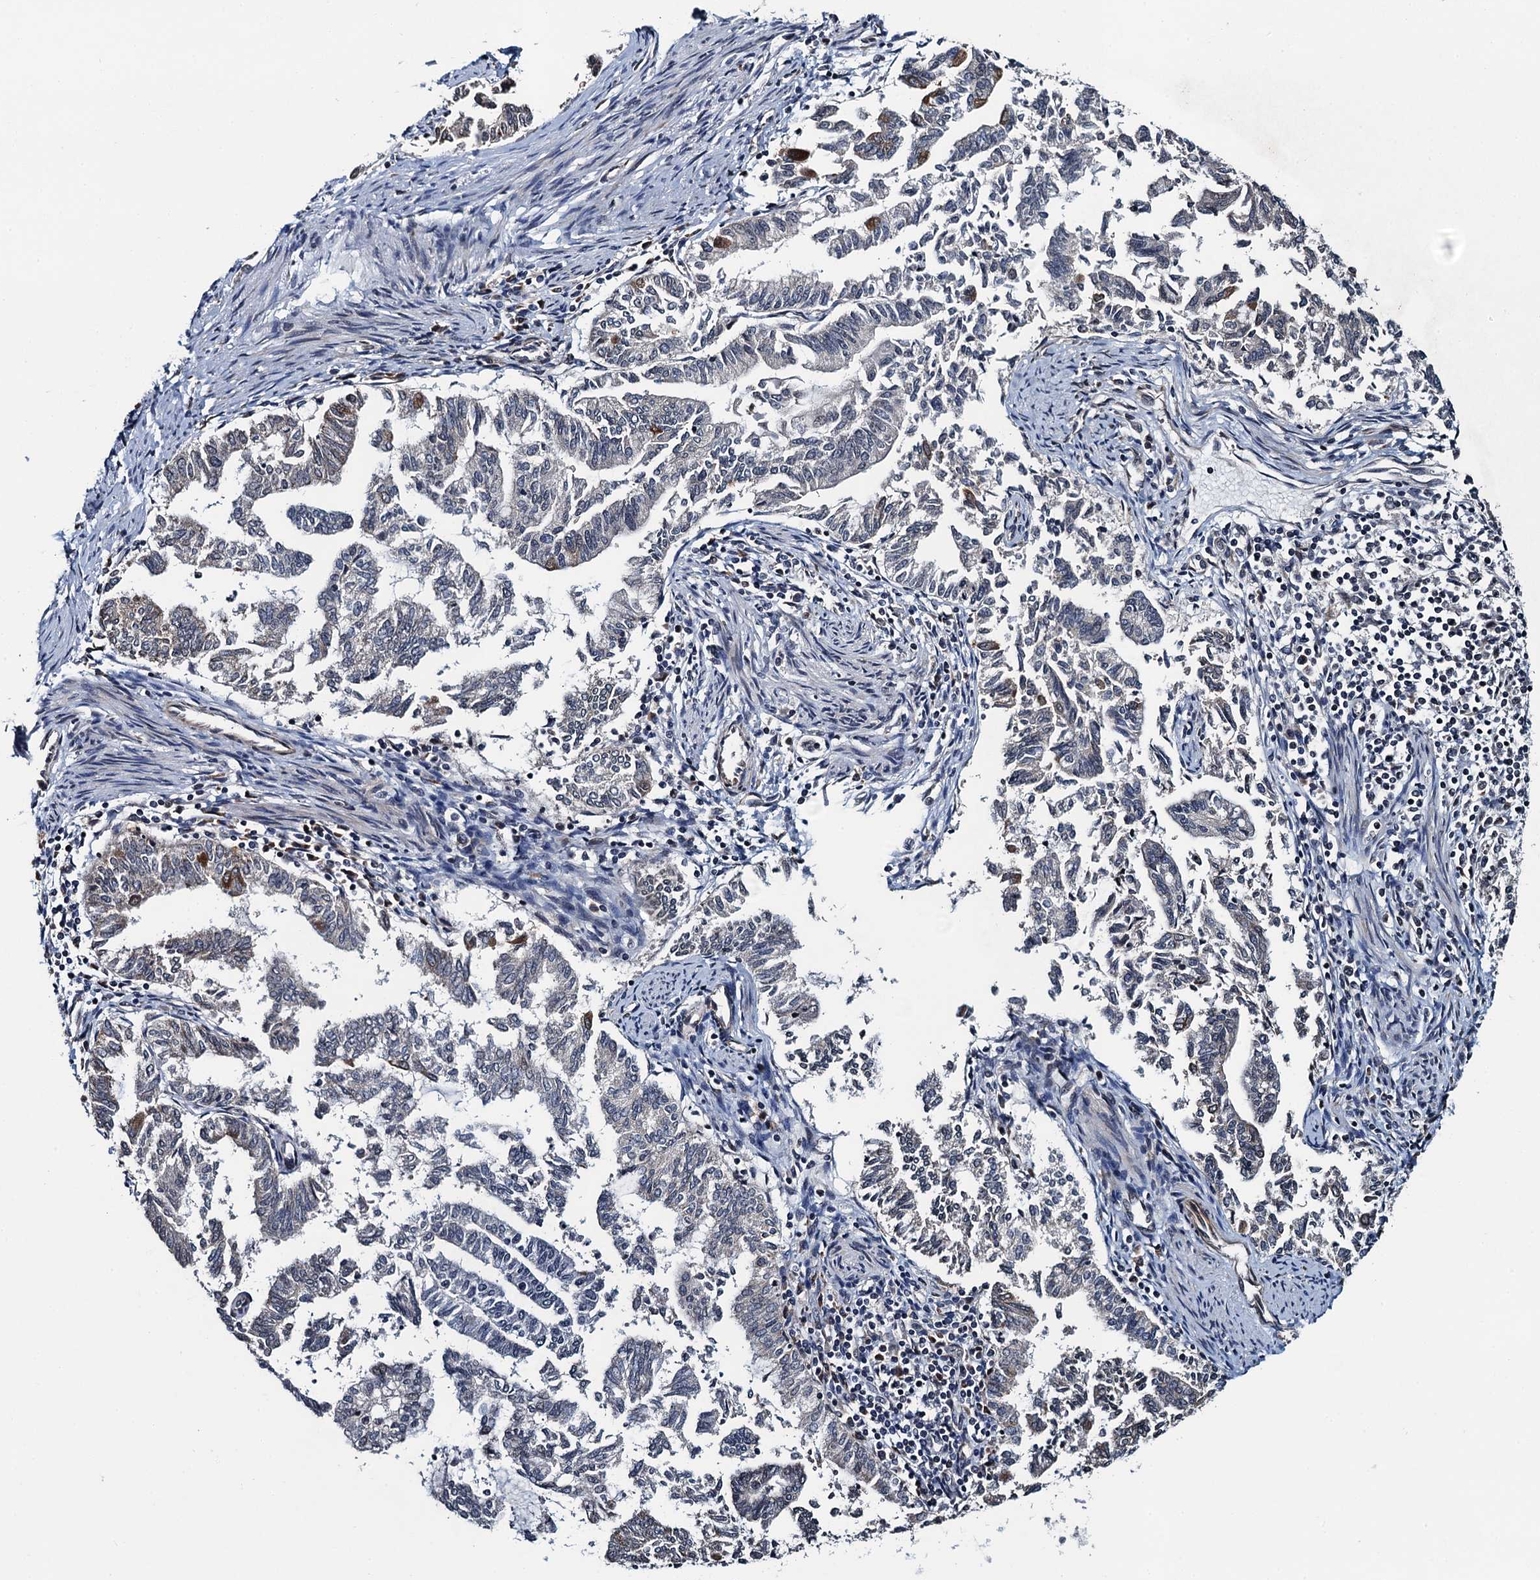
{"staining": {"intensity": "moderate", "quantity": "<25%", "location": "cytoplasmic/membranous"}, "tissue": "endometrial cancer", "cell_type": "Tumor cells", "image_type": "cancer", "snomed": [{"axis": "morphology", "description": "Adenocarcinoma, NOS"}, {"axis": "topography", "description": "Endometrium"}], "caption": "Moderate cytoplasmic/membranous expression for a protein is seen in approximately <25% of tumor cells of adenocarcinoma (endometrial) using IHC.", "gene": "WHAMM", "patient": {"sex": "female", "age": 79}}